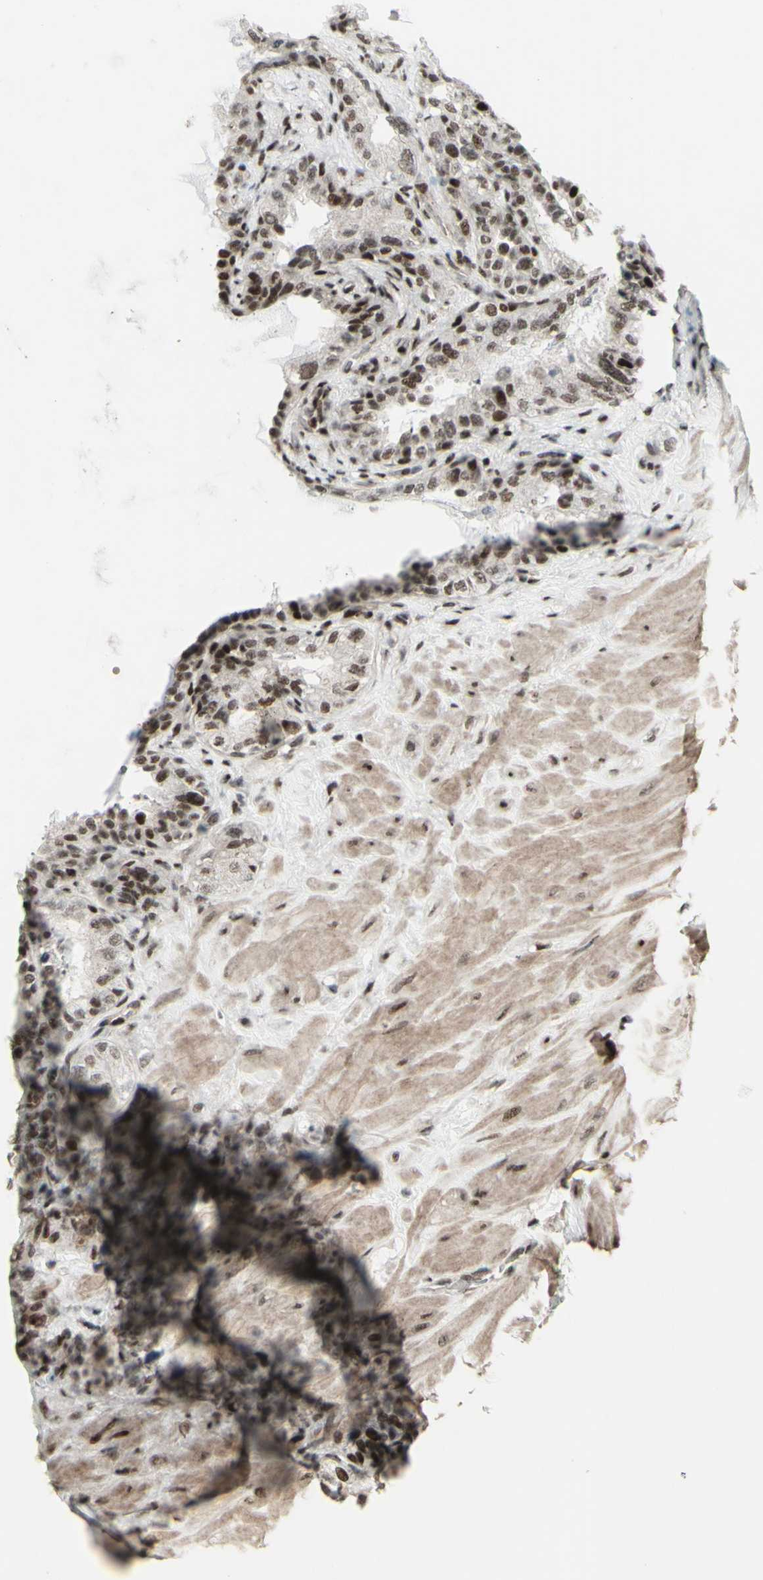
{"staining": {"intensity": "moderate", "quantity": "25%-75%", "location": "nuclear"}, "tissue": "seminal vesicle", "cell_type": "Glandular cells", "image_type": "normal", "snomed": [{"axis": "morphology", "description": "Normal tissue, NOS"}, {"axis": "topography", "description": "Seminal veicle"}], "caption": "The micrograph displays staining of benign seminal vesicle, revealing moderate nuclear protein positivity (brown color) within glandular cells.", "gene": "SUPT6H", "patient": {"sex": "male", "age": 68}}